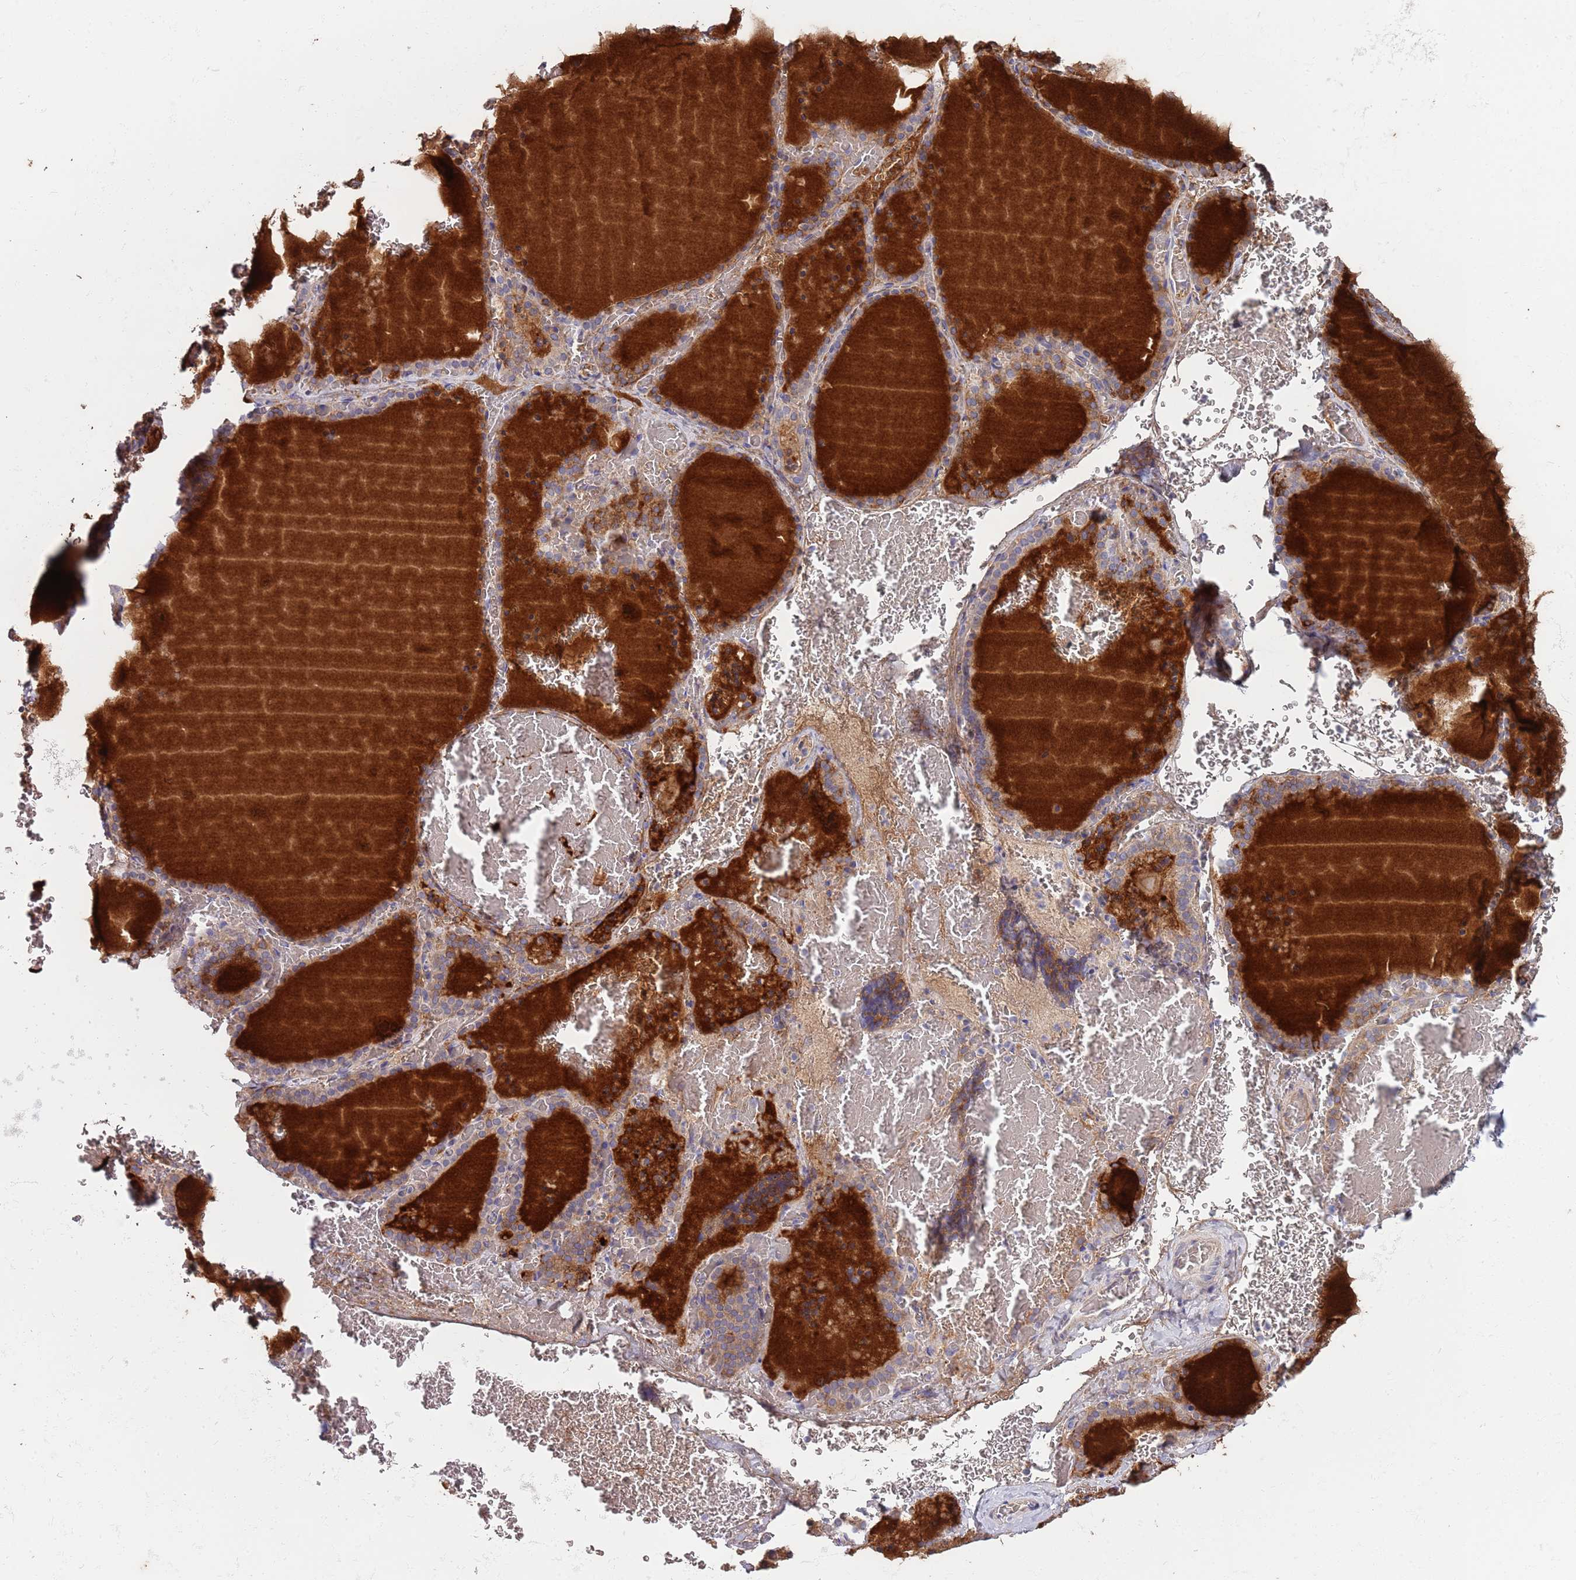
{"staining": {"intensity": "weak", "quantity": "<25%", "location": "cytoplasmic/membranous"}, "tissue": "thyroid gland", "cell_type": "Glandular cells", "image_type": "normal", "snomed": [{"axis": "morphology", "description": "Normal tissue, NOS"}, {"axis": "topography", "description": "Thyroid gland"}], "caption": "Immunohistochemical staining of benign human thyroid gland shows no significant expression in glandular cells.", "gene": "ABCC10", "patient": {"sex": "female", "age": 39}}